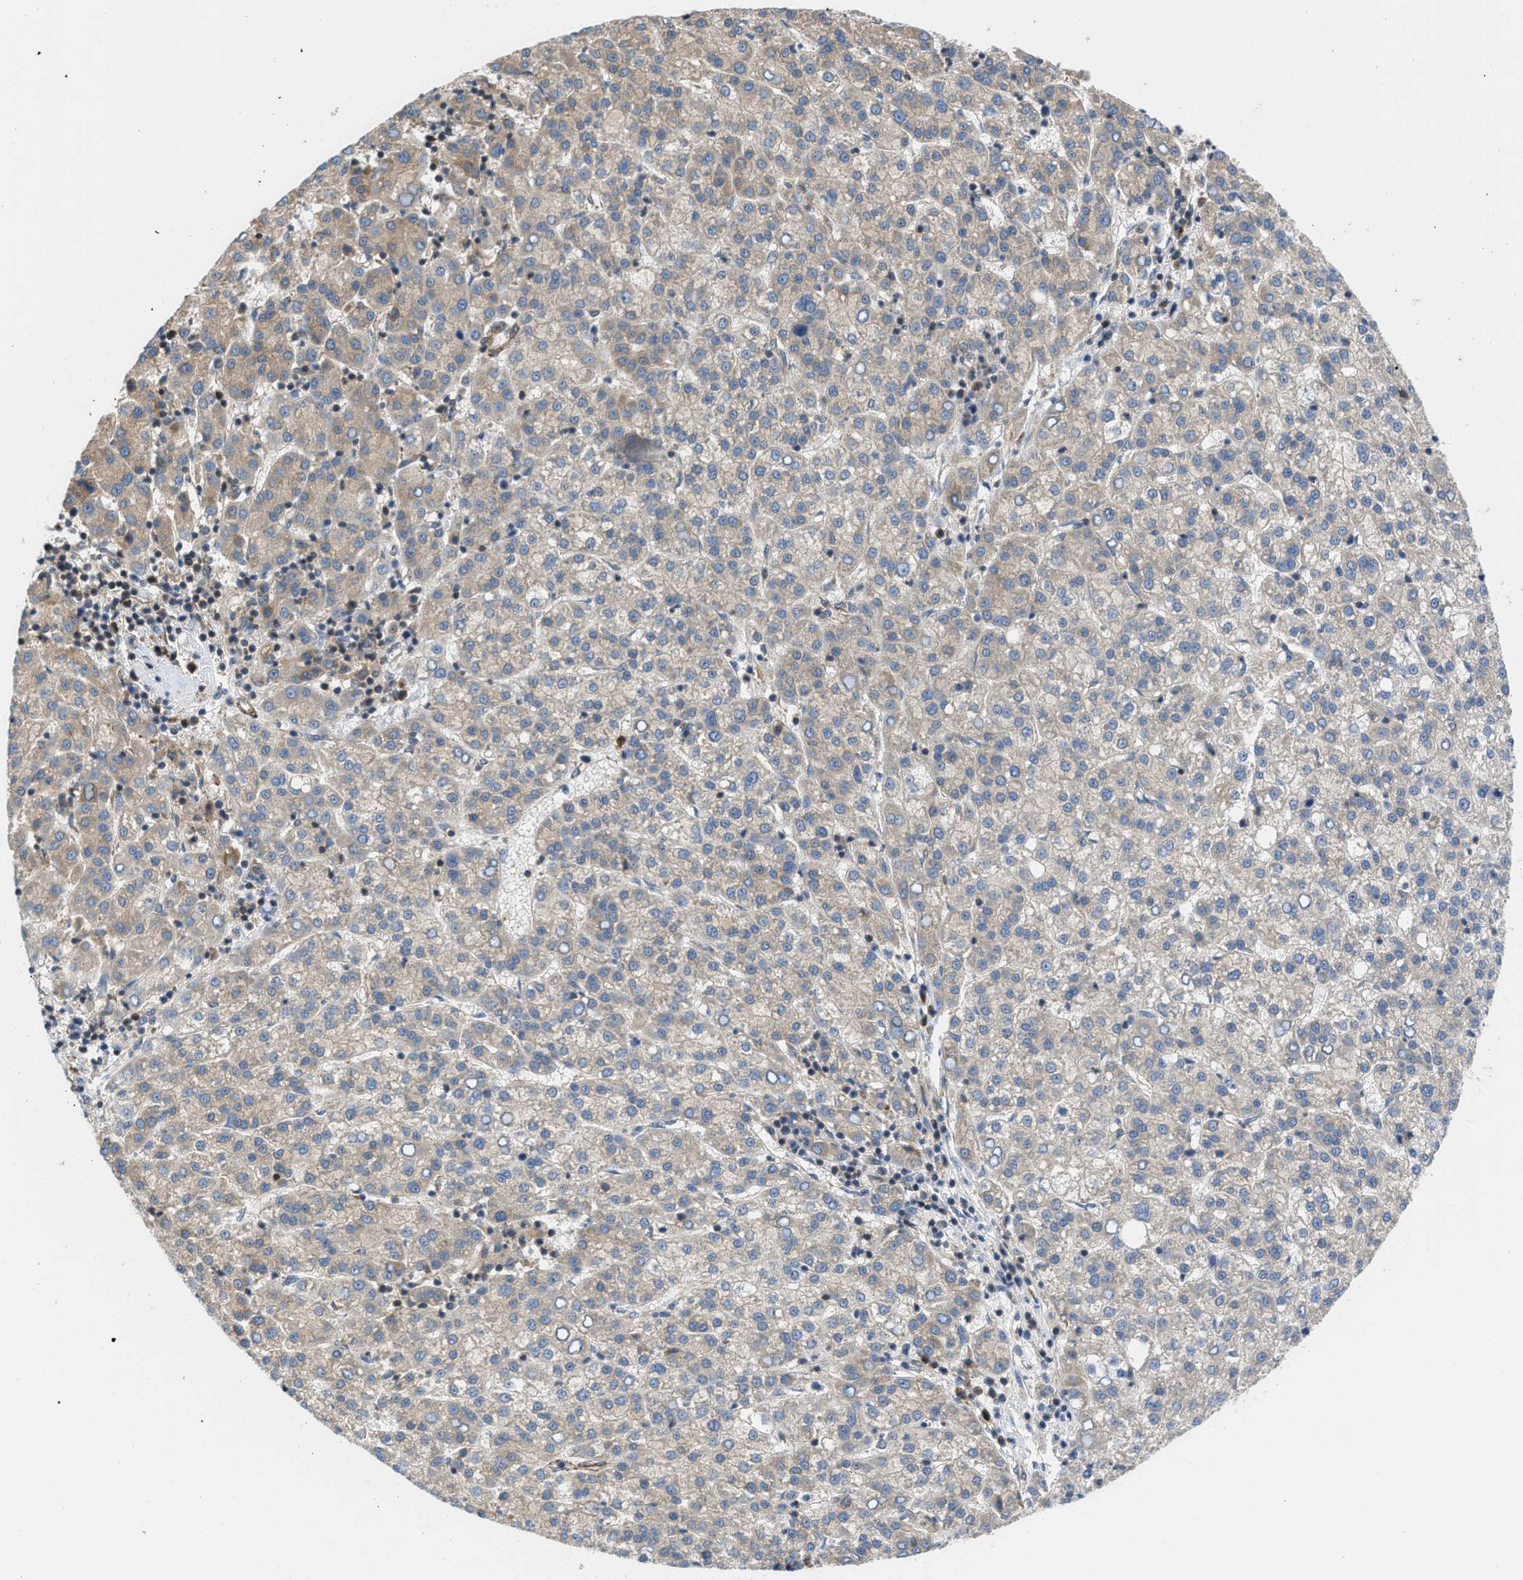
{"staining": {"intensity": "weak", "quantity": "25%-75%", "location": "cytoplasmic/membranous"}, "tissue": "liver cancer", "cell_type": "Tumor cells", "image_type": "cancer", "snomed": [{"axis": "morphology", "description": "Carcinoma, Hepatocellular, NOS"}, {"axis": "topography", "description": "Liver"}], "caption": "A high-resolution photomicrograph shows IHC staining of hepatocellular carcinoma (liver), which reveals weak cytoplasmic/membranous positivity in approximately 25%-75% of tumor cells. (Brightfield microscopy of DAB IHC at high magnification).", "gene": "CHKB", "patient": {"sex": "female", "age": 58}}